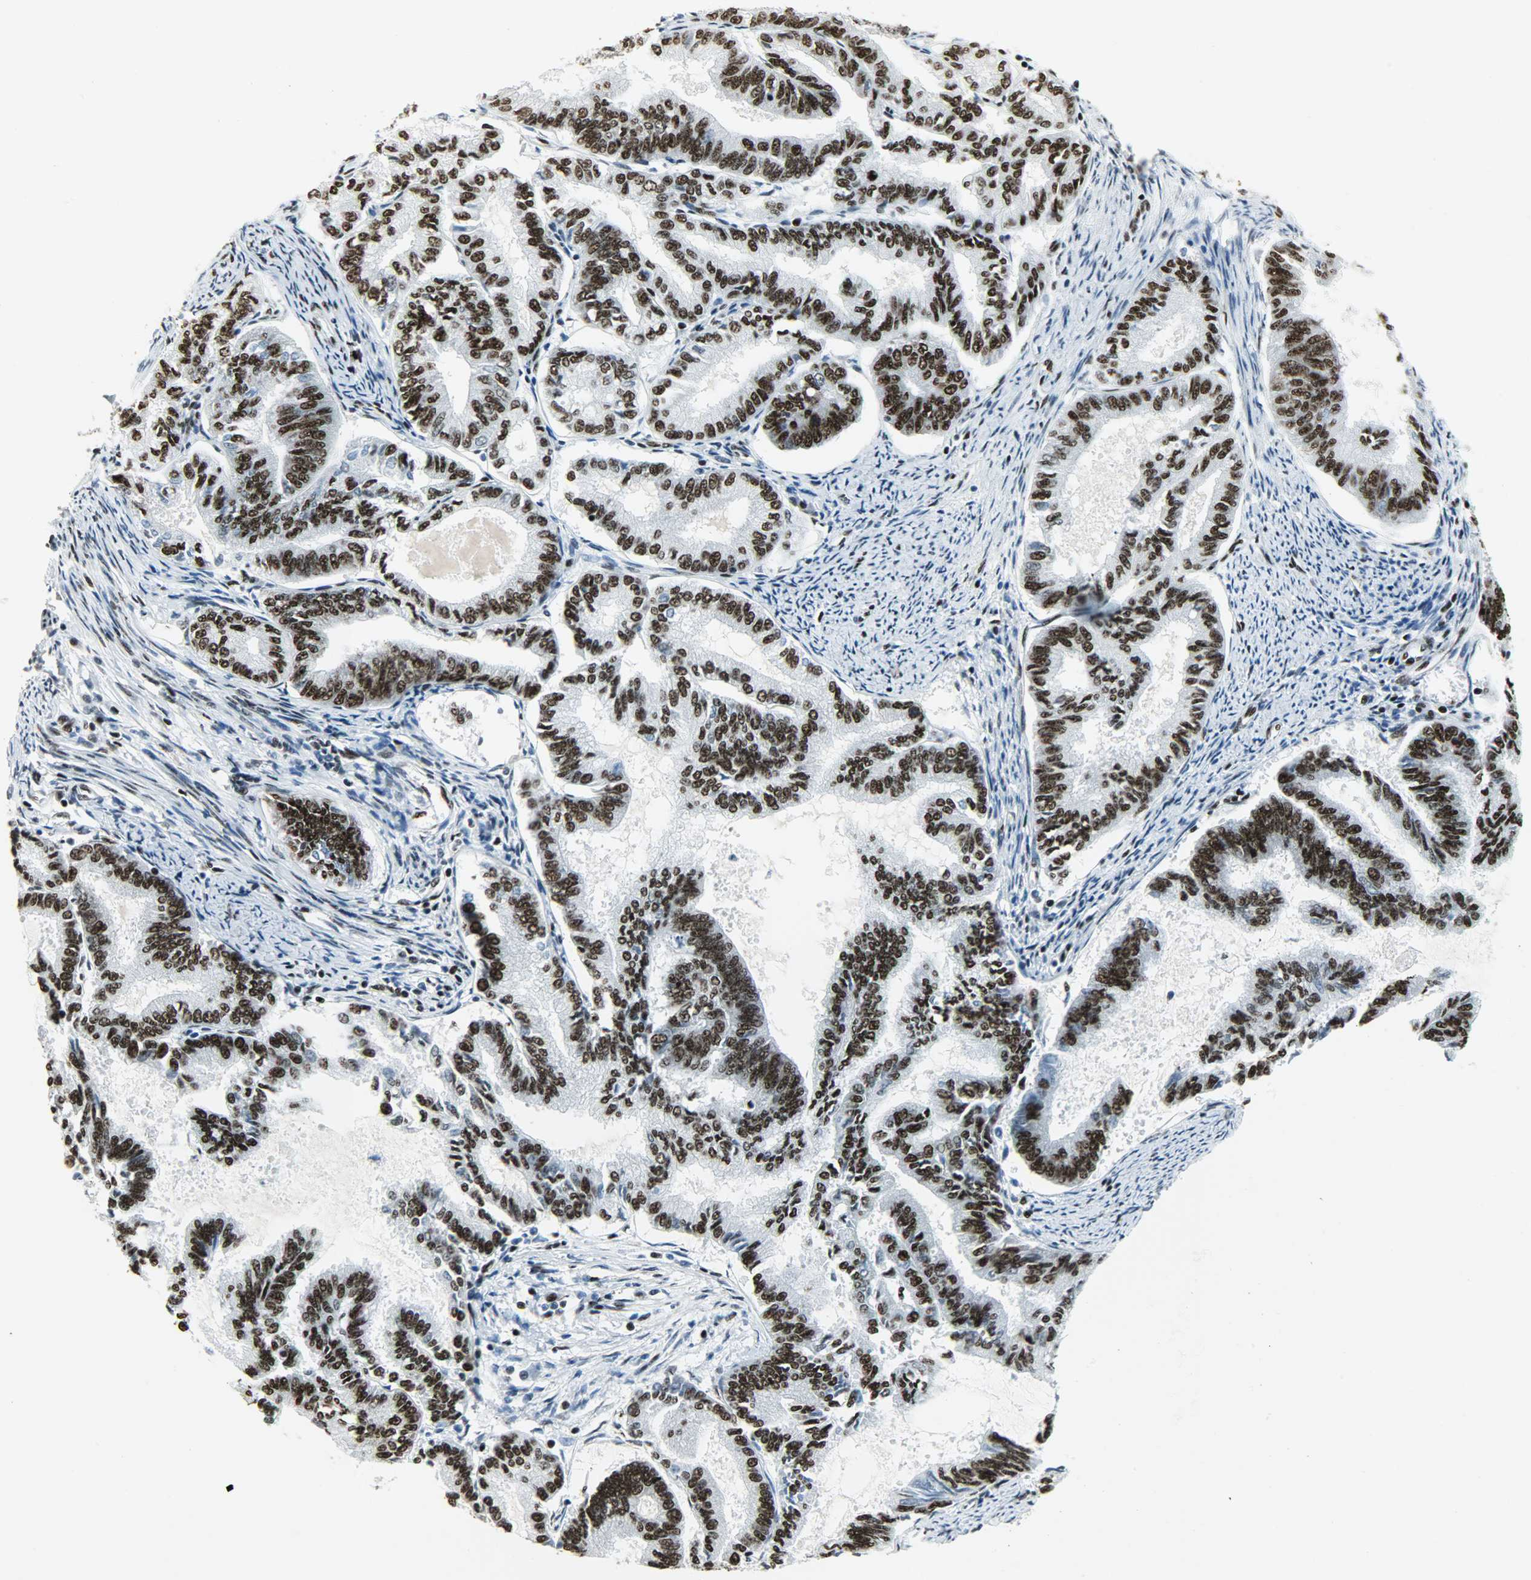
{"staining": {"intensity": "strong", "quantity": ">75%", "location": "nuclear"}, "tissue": "endometrial cancer", "cell_type": "Tumor cells", "image_type": "cancer", "snomed": [{"axis": "morphology", "description": "Adenocarcinoma, NOS"}, {"axis": "topography", "description": "Endometrium"}], "caption": "A brown stain shows strong nuclear positivity of a protein in endometrial cancer tumor cells.", "gene": "SNRPA", "patient": {"sex": "female", "age": 86}}